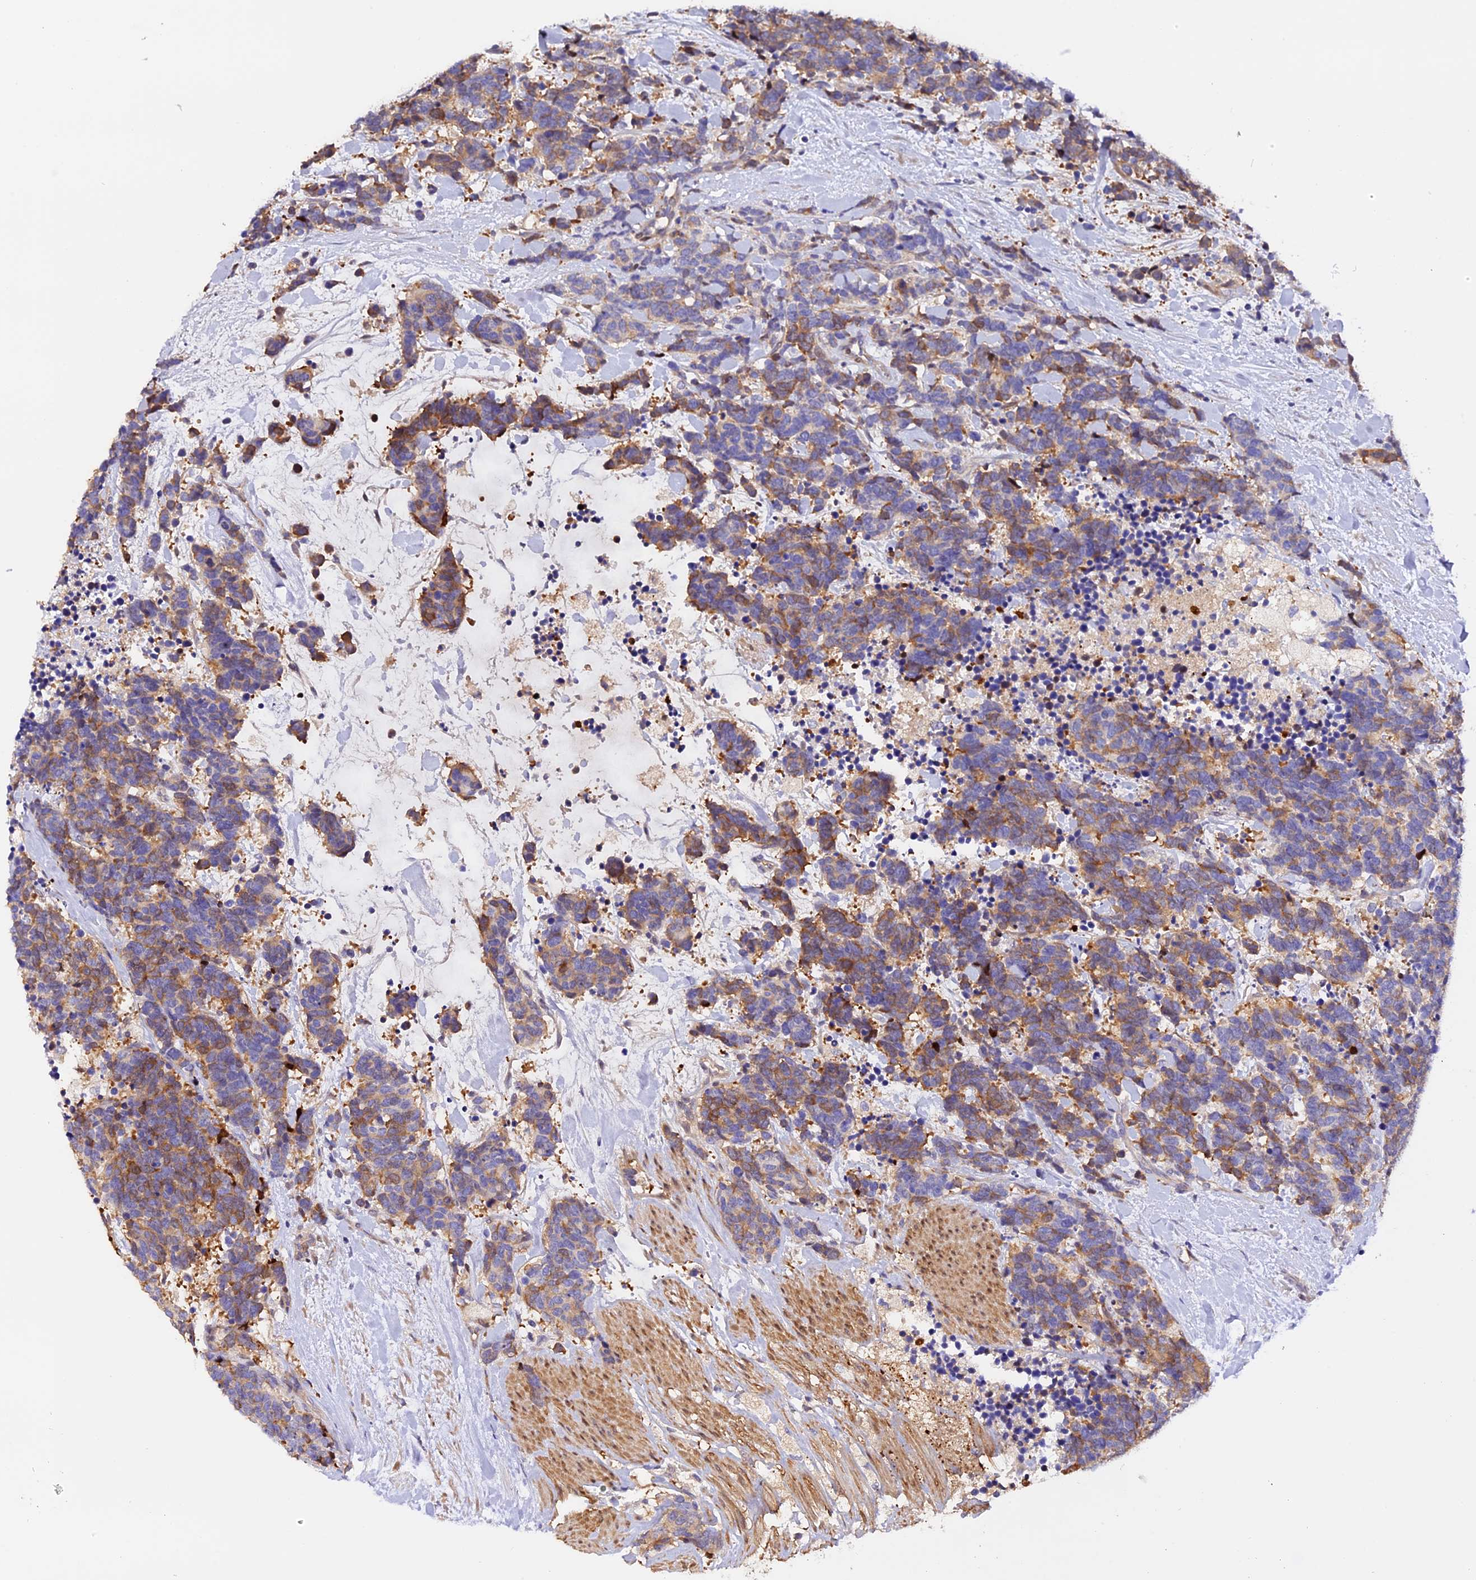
{"staining": {"intensity": "moderate", "quantity": "25%-75%", "location": "cytoplasmic/membranous"}, "tissue": "carcinoid", "cell_type": "Tumor cells", "image_type": "cancer", "snomed": [{"axis": "morphology", "description": "Carcinoma, NOS"}, {"axis": "morphology", "description": "Carcinoid, malignant, NOS"}, {"axis": "topography", "description": "Prostate"}], "caption": "Brown immunohistochemical staining in carcinoid demonstrates moderate cytoplasmic/membranous expression in approximately 25%-75% of tumor cells.", "gene": "MAP3K7CL", "patient": {"sex": "male", "age": 57}}